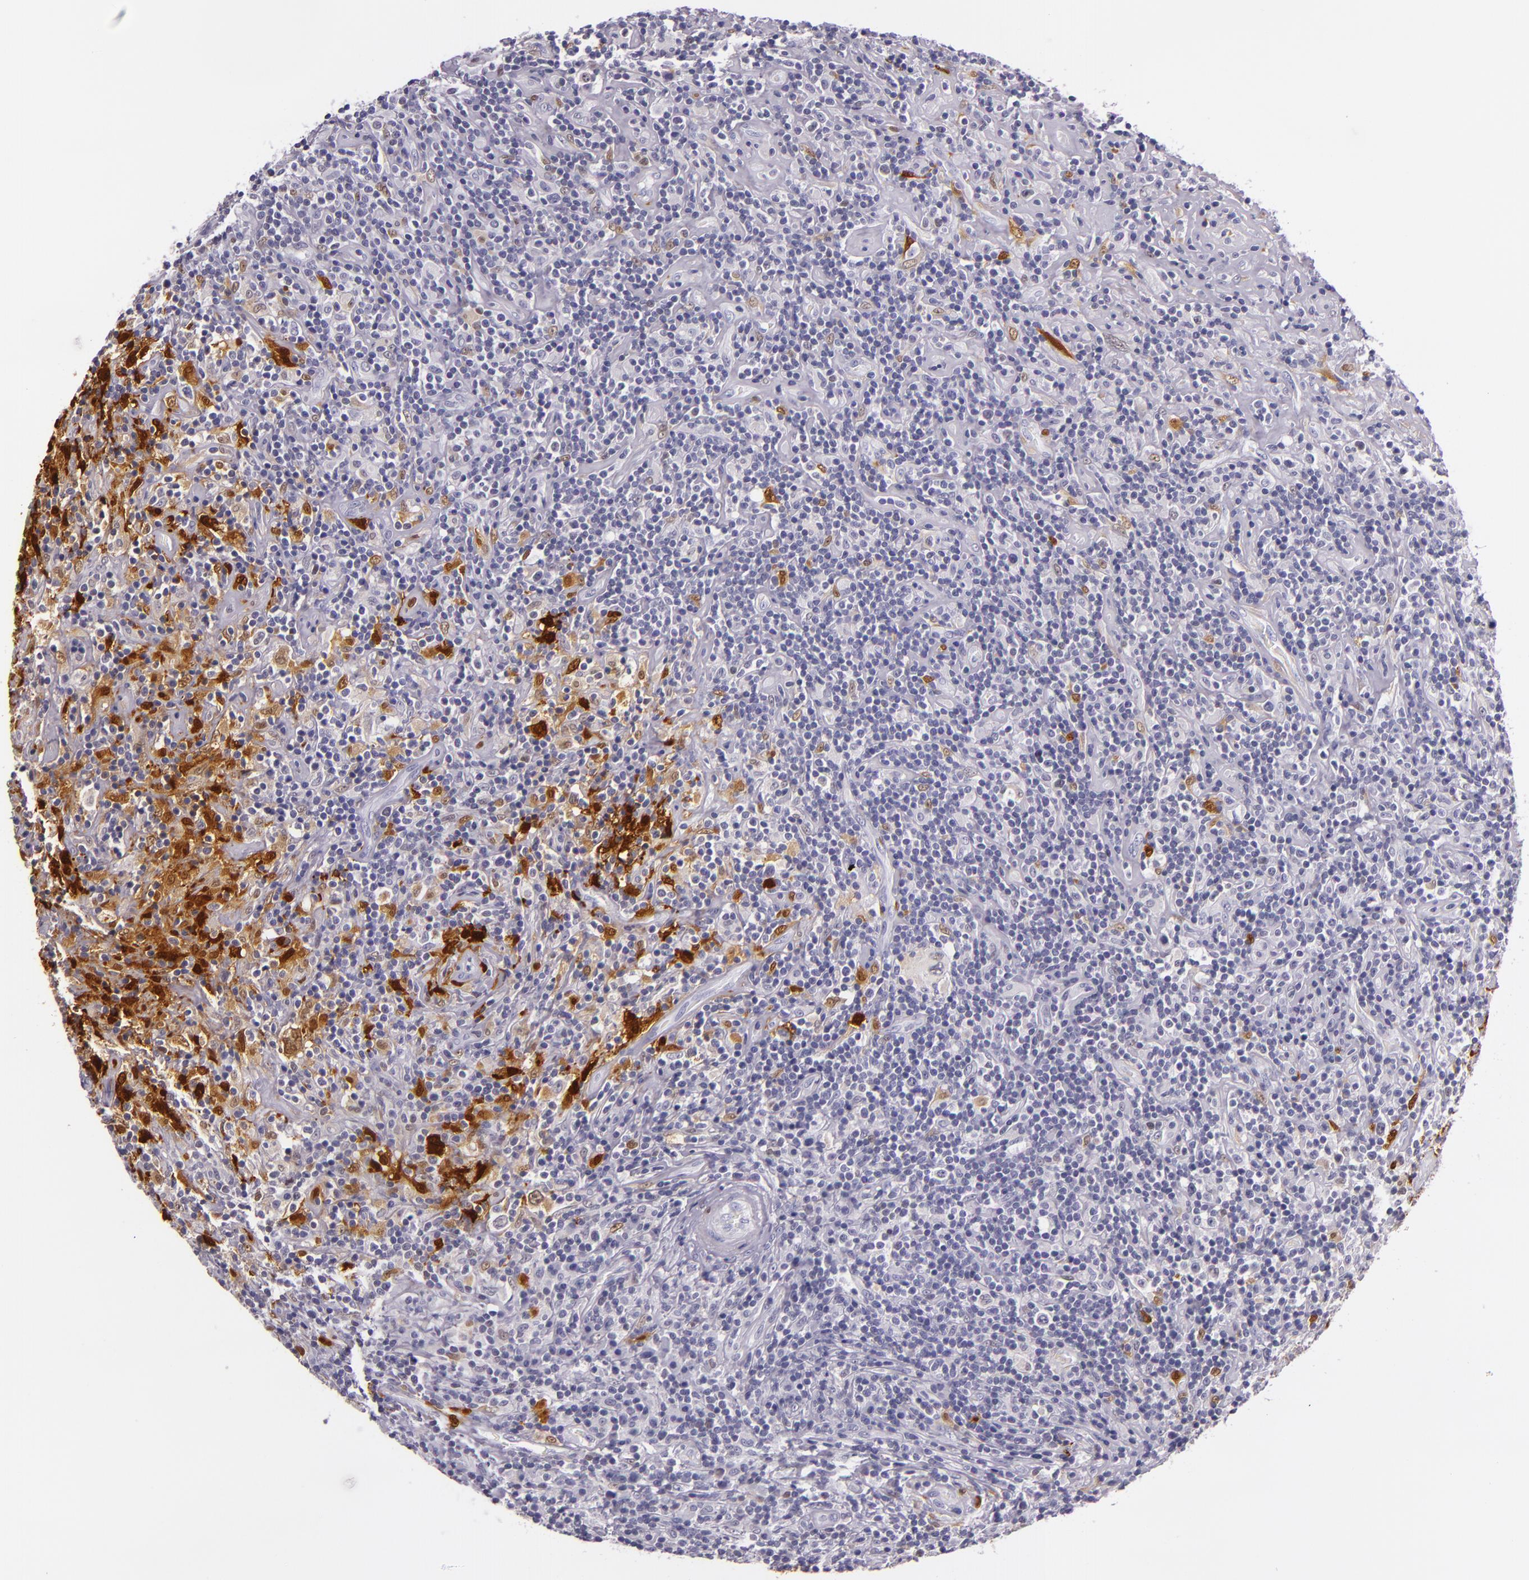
{"staining": {"intensity": "weak", "quantity": "<25%", "location": "nuclear"}, "tissue": "lymphoma", "cell_type": "Tumor cells", "image_type": "cancer", "snomed": [{"axis": "morphology", "description": "Hodgkin's disease, NOS"}, {"axis": "topography", "description": "Lymph node"}], "caption": "The micrograph exhibits no staining of tumor cells in Hodgkin's disease.", "gene": "MT1A", "patient": {"sex": "male", "age": 46}}